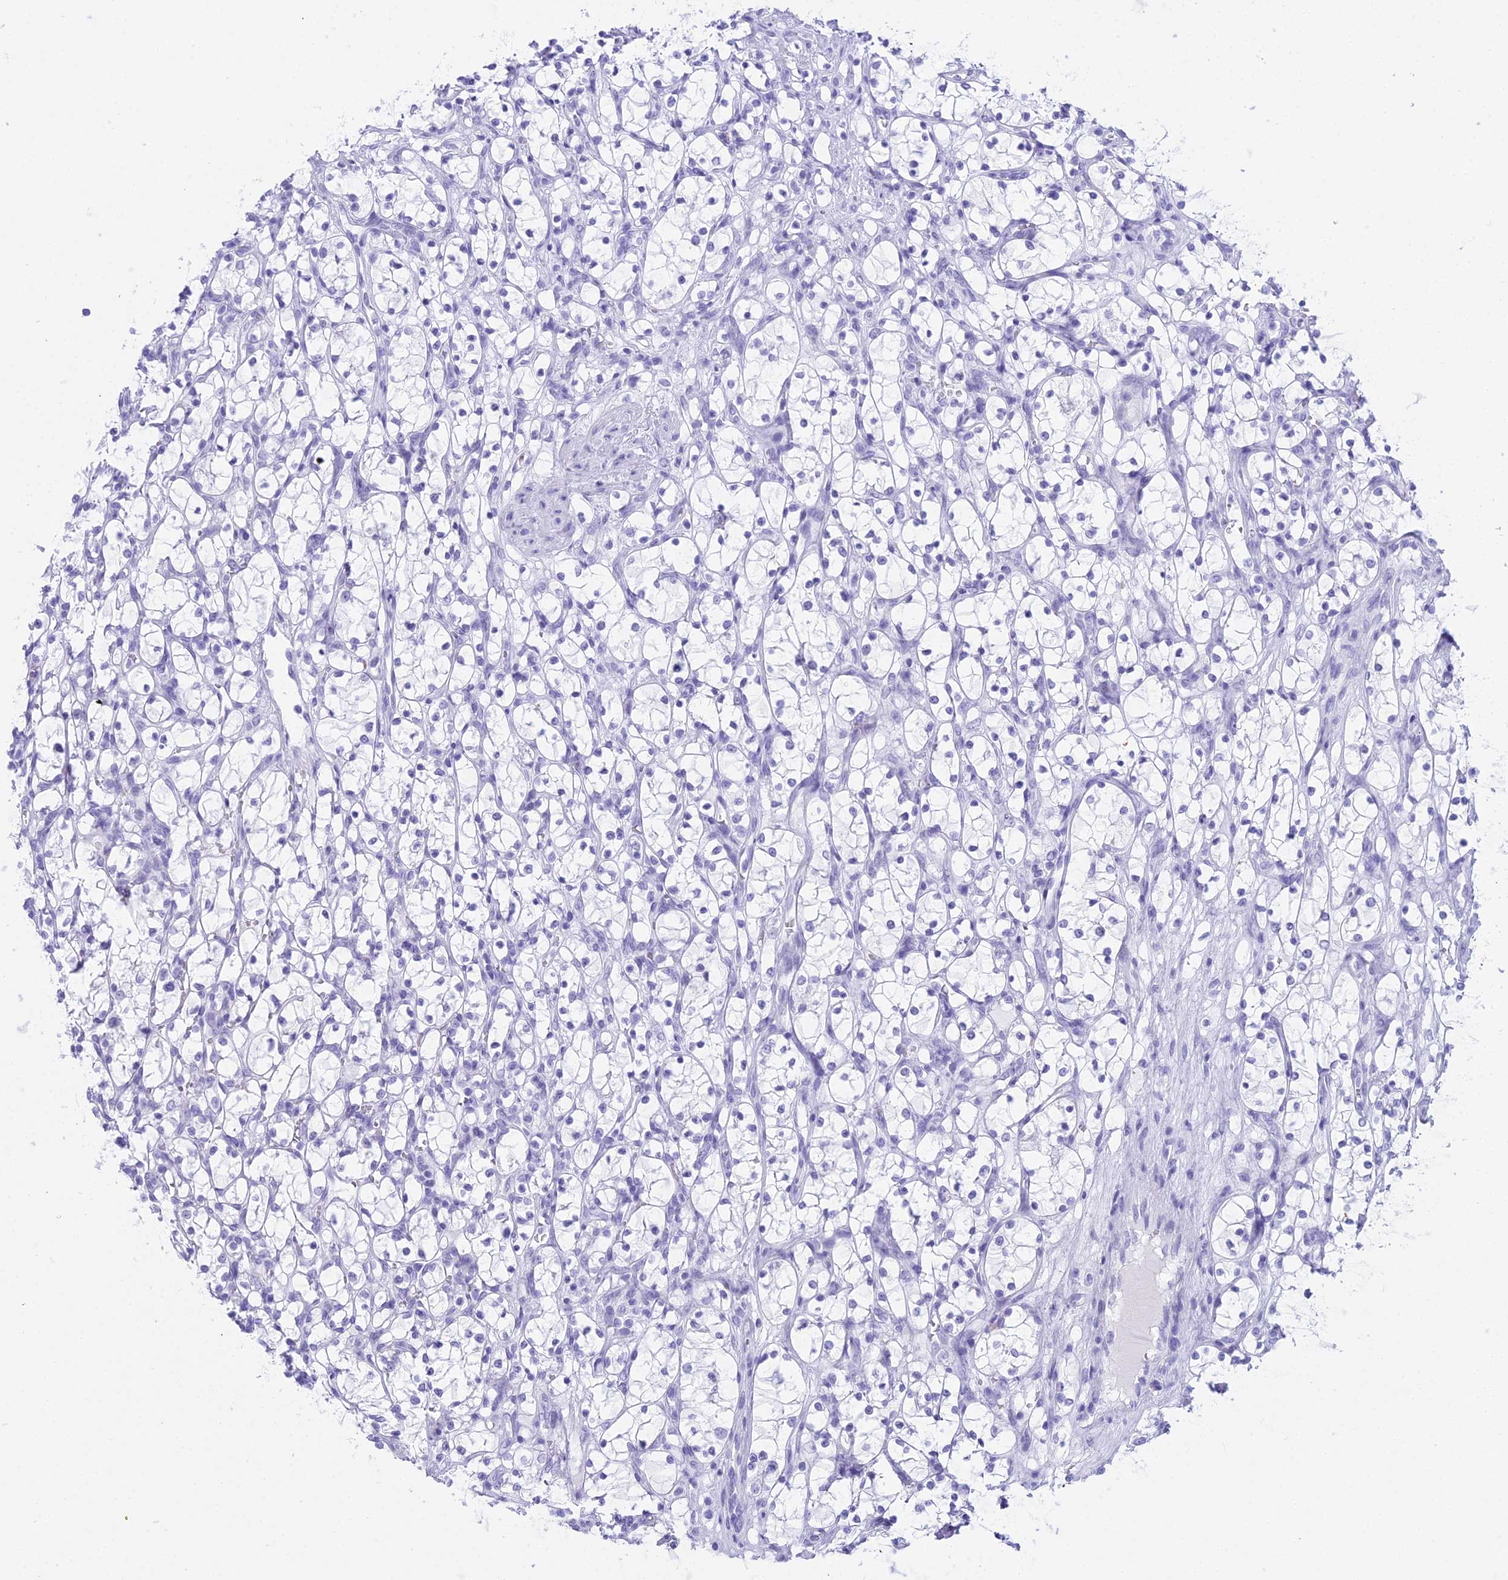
{"staining": {"intensity": "negative", "quantity": "none", "location": "none"}, "tissue": "renal cancer", "cell_type": "Tumor cells", "image_type": "cancer", "snomed": [{"axis": "morphology", "description": "Adenocarcinoma, NOS"}, {"axis": "topography", "description": "Kidney"}], "caption": "The image reveals no staining of tumor cells in renal adenocarcinoma. (DAB (3,3'-diaminobenzidine) IHC visualized using brightfield microscopy, high magnification).", "gene": "RNPS1", "patient": {"sex": "female", "age": 69}}